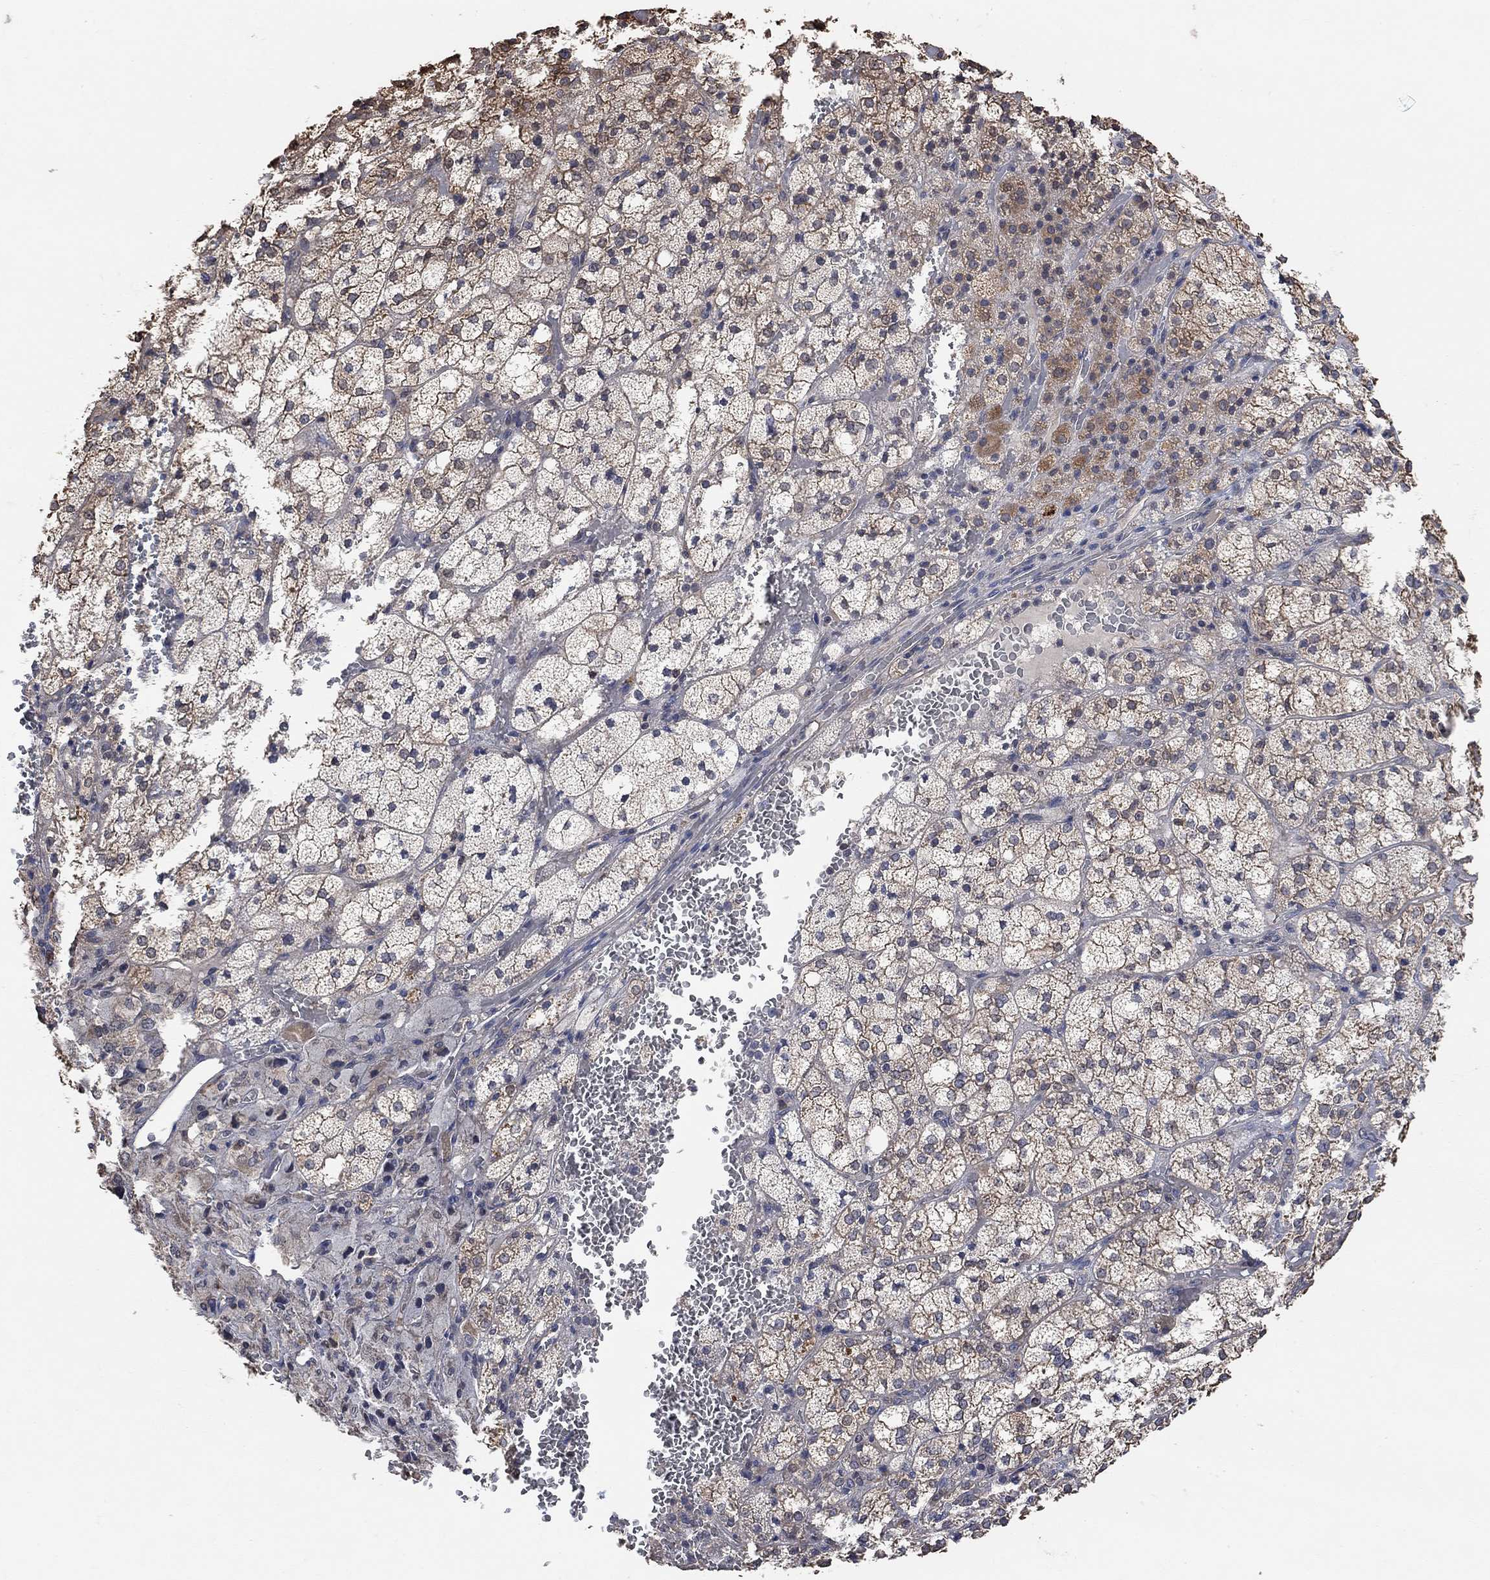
{"staining": {"intensity": "moderate", "quantity": "25%-75%", "location": "cytoplasmic/membranous"}, "tissue": "adrenal gland", "cell_type": "Glandular cells", "image_type": "normal", "snomed": [{"axis": "morphology", "description": "Normal tissue, NOS"}, {"axis": "topography", "description": "Adrenal gland"}], "caption": "A brown stain labels moderate cytoplasmic/membranous positivity of a protein in glandular cells of benign human adrenal gland.", "gene": "UNC5B", "patient": {"sex": "female", "age": 60}}